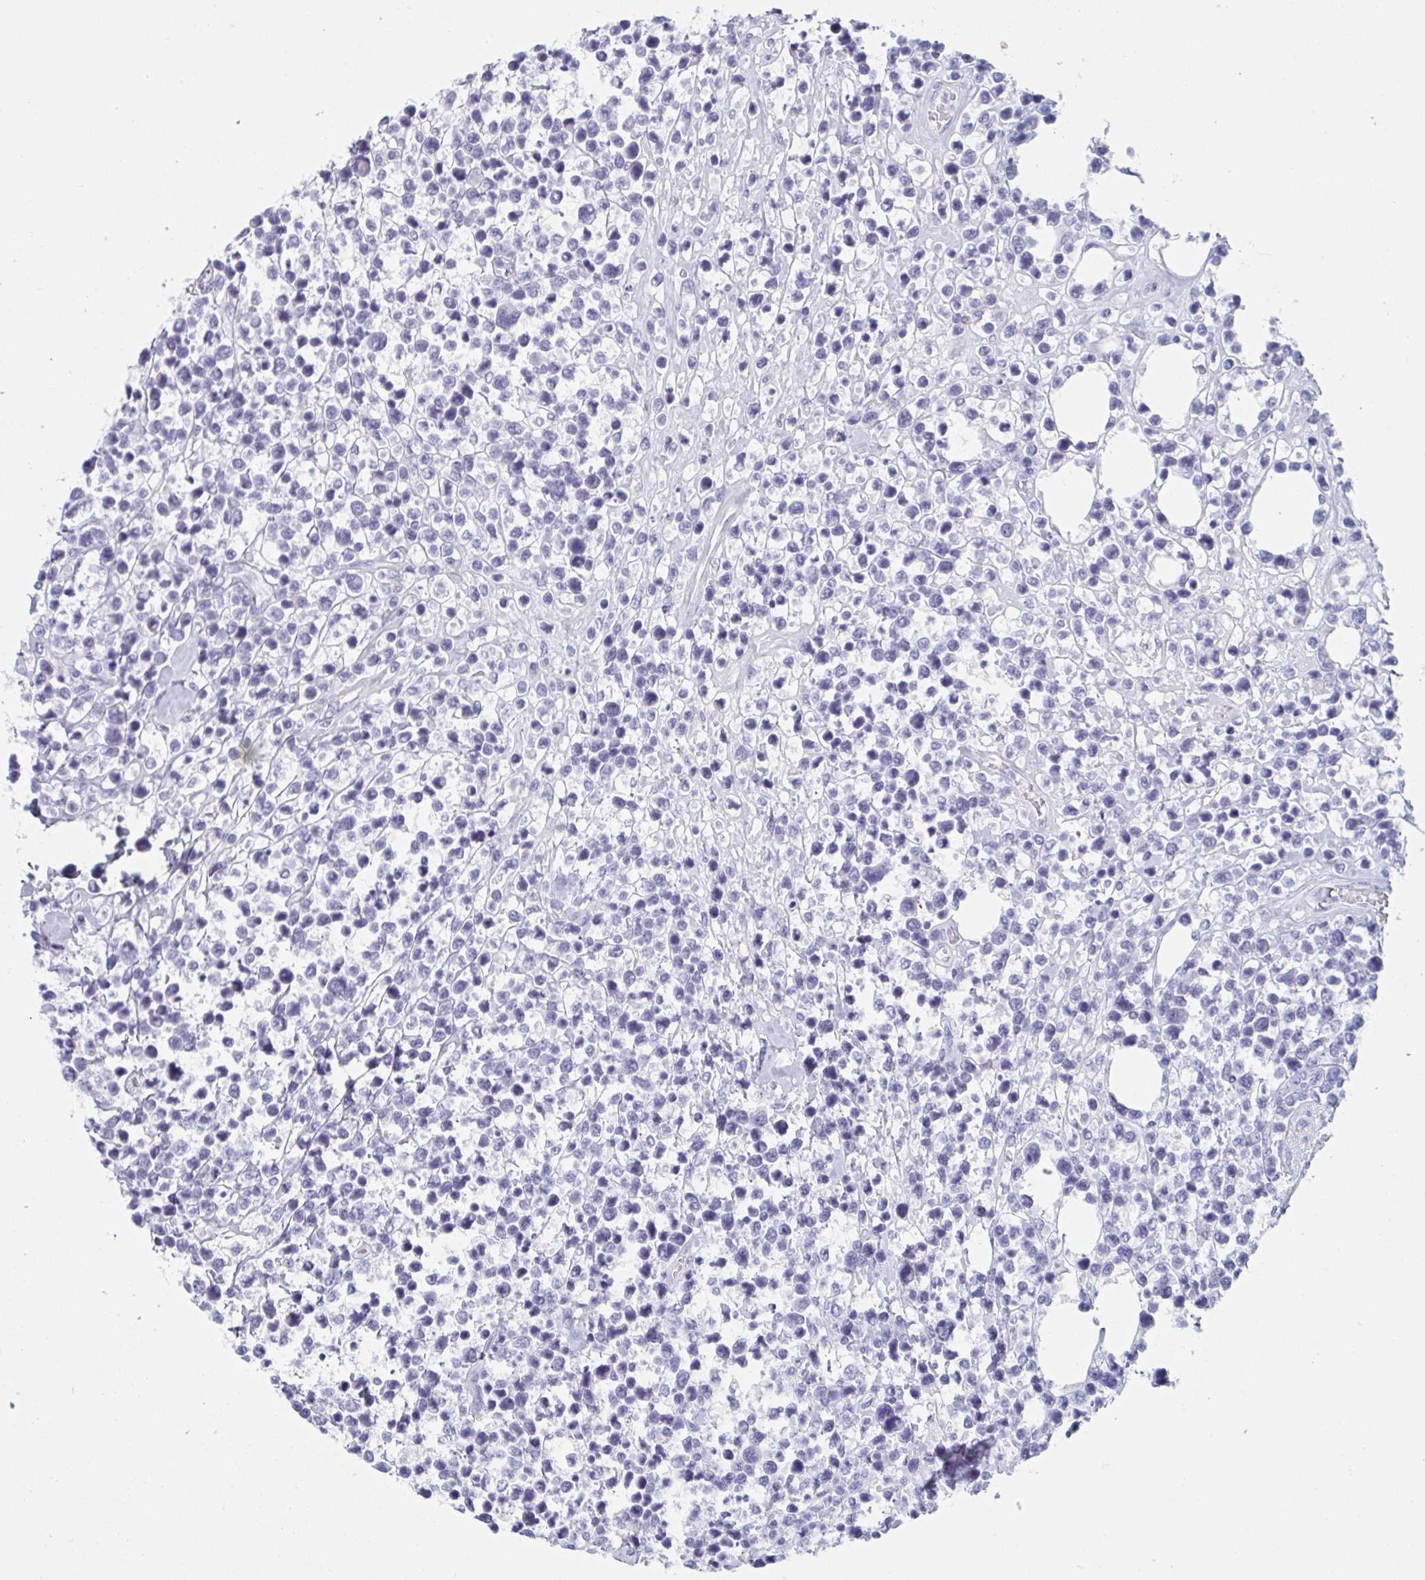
{"staining": {"intensity": "negative", "quantity": "none", "location": "none"}, "tissue": "lymphoma", "cell_type": "Tumor cells", "image_type": "cancer", "snomed": [{"axis": "morphology", "description": "Malignant lymphoma, non-Hodgkin's type, Low grade"}, {"axis": "topography", "description": "Lymph node"}], "caption": "Human lymphoma stained for a protein using IHC shows no expression in tumor cells.", "gene": "HSD11B2", "patient": {"sex": "male", "age": 60}}